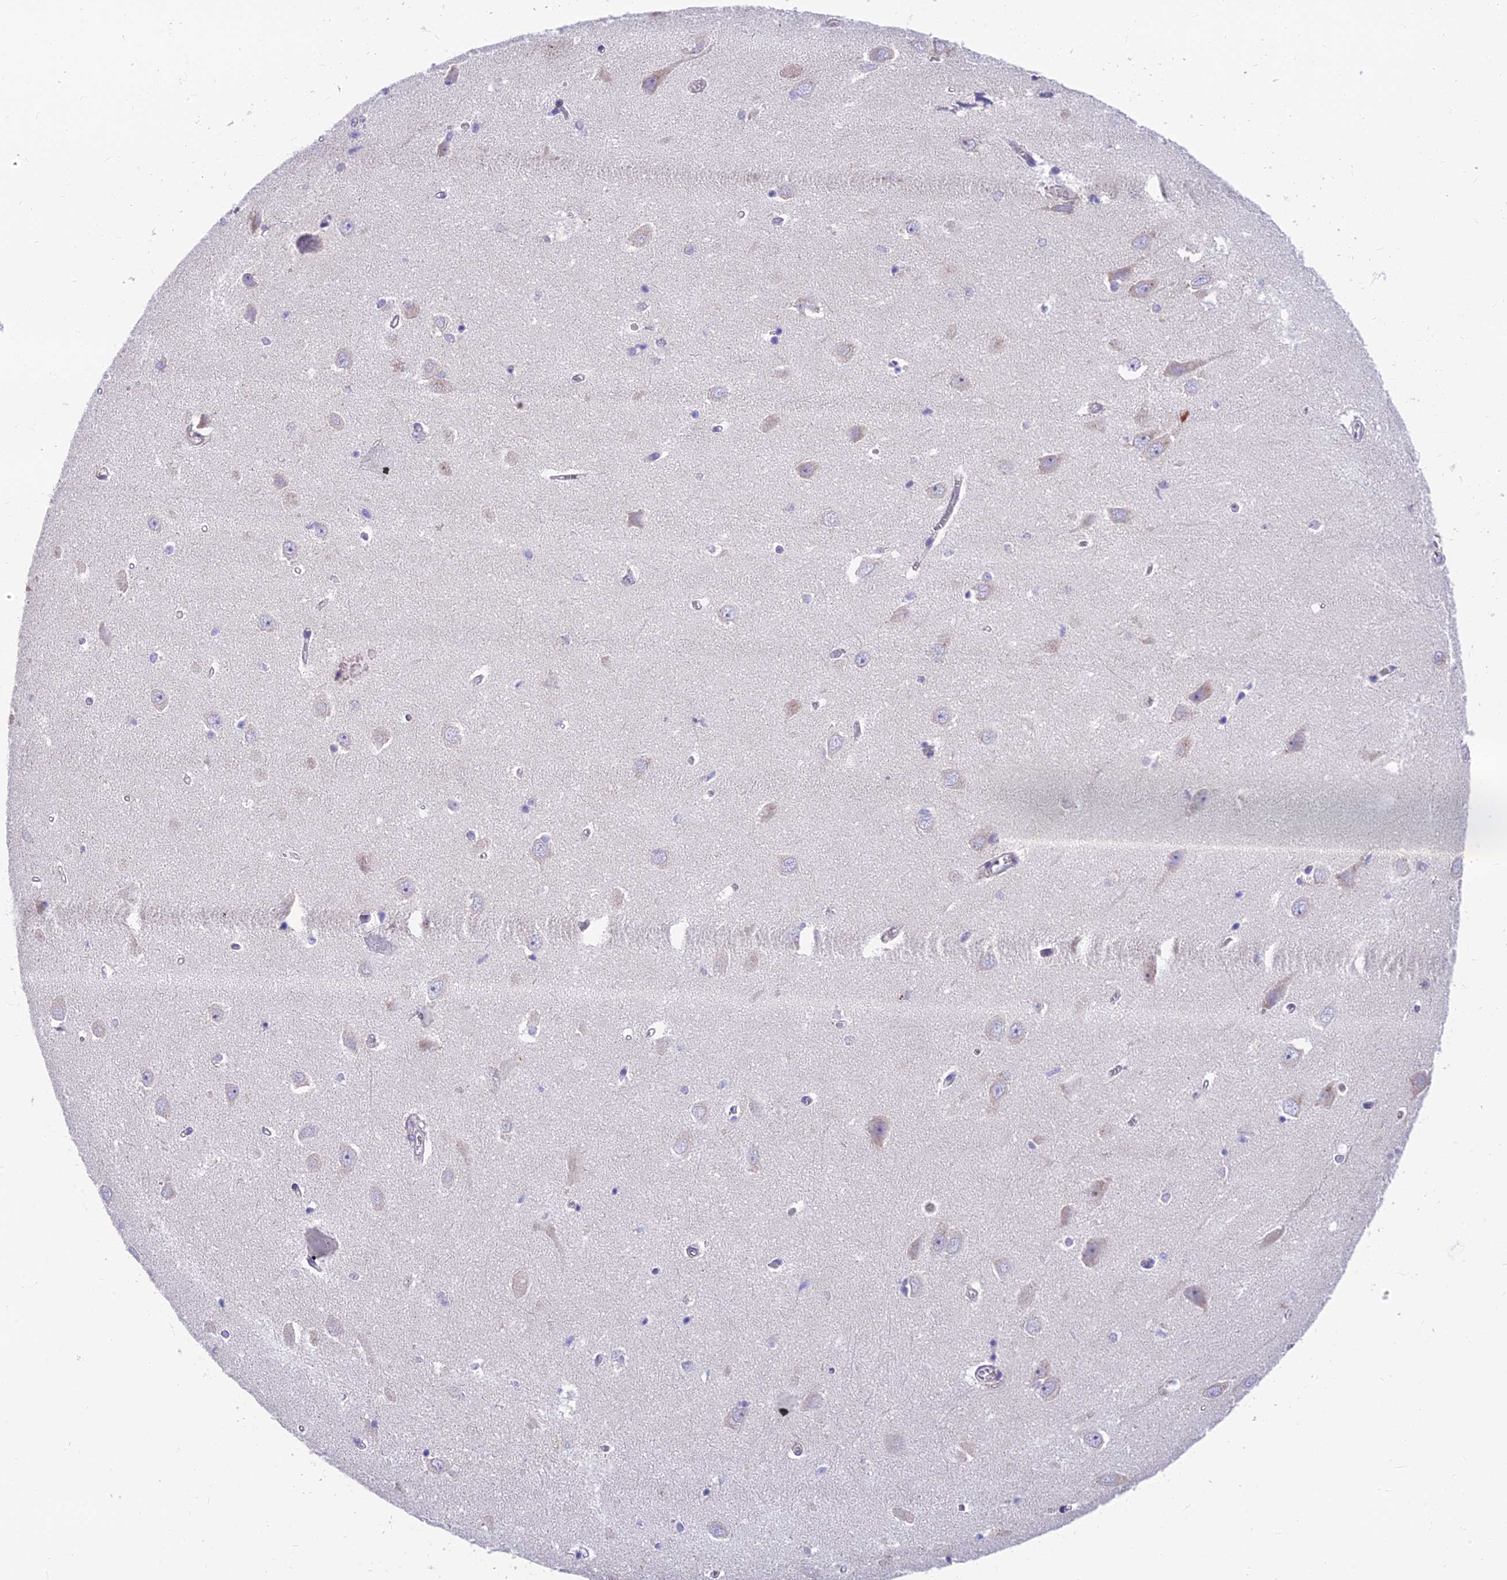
{"staining": {"intensity": "negative", "quantity": "none", "location": "none"}, "tissue": "hippocampus", "cell_type": "Glial cells", "image_type": "normal", "snomed": [{"axis": "morphology", "description": "Normal tissue, NOS"}, {"axis": "topography", "description": "Hippocampus"}], "caption": "Glial cells show no significant expression in normal hippocampus. (Stains: DAB immunohistochemistry (IHC) with hematoxylin counter stain, Microscopy: brightfield microscopy at high magnification).", "gene": "MVB12A", "patient": {"sex": "female", "age": 64}}